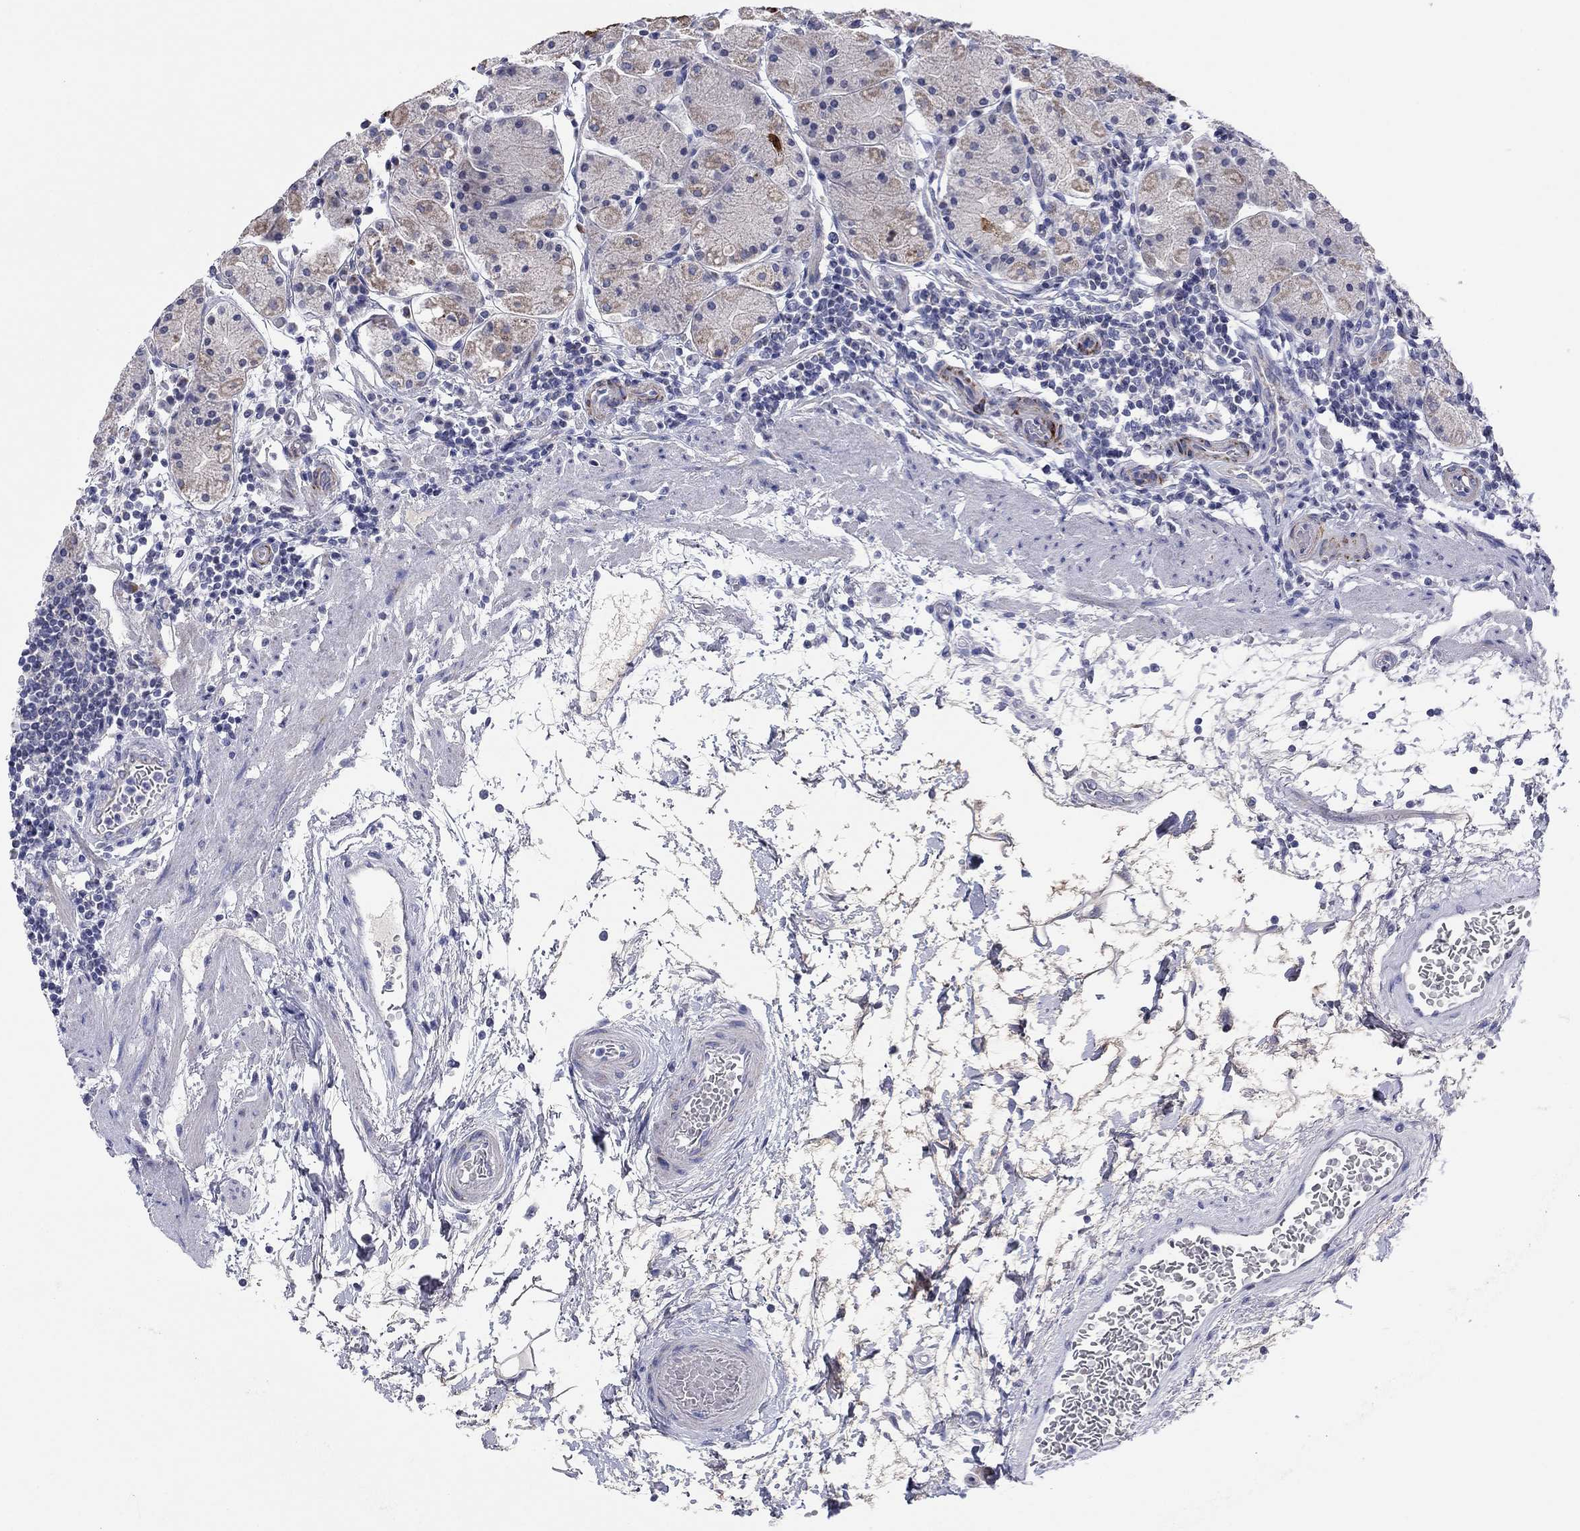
{"staining": {"intensity": "strong", "quantity": "<25%", "location": "cytoplasmic/membranous"}, "tissue": "stomach", "cell_type": "Glandular cells", "image_type": "normal", "snomed": [{"axis": "morphology", "description": "Normal tissue, NOS"}, {"axis": "topography", "description": "Stomach"}], "caption": "Stomach stained with a brown dye reveals strong cytoplasmic/membranous positive staining in approximately <25% of glandular cells.", "gene": "MGST3", "patient": {"sex": "male", "age": 54}}